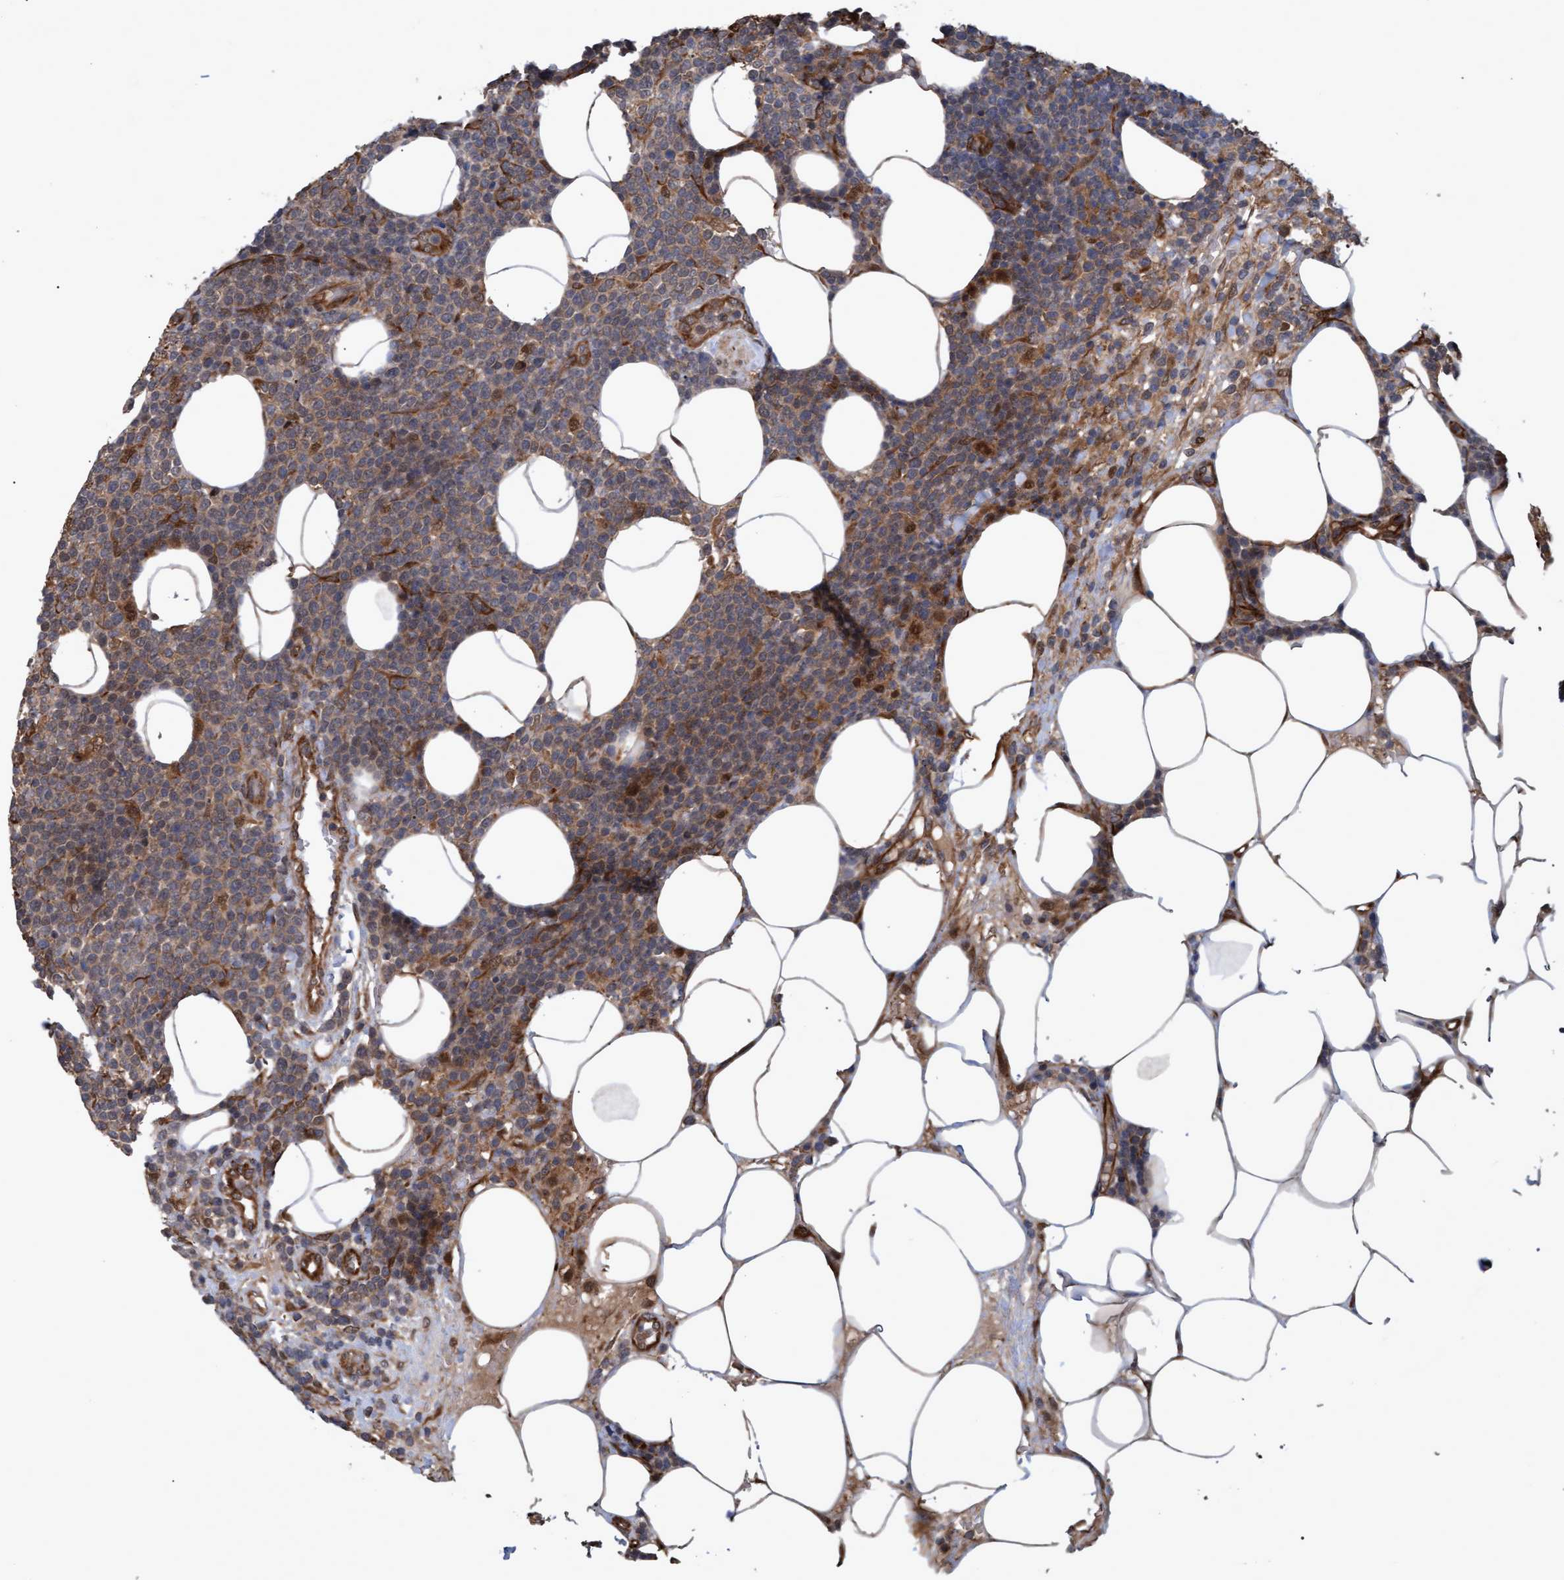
{"staining": {"intensity": "moderate", "quantity": ">75%", "location": "cytoplasmic/membranous"}, "tissue": "lymphoma", "cell_type": "Tumor cells", "image_type": "cancer", "snomed": [{"axis": "morphology", "description": "Malignant lymphoma, non-Hodgkin's type, High grade"}, {"axis": "topography", "description": "Lymph node"}], "caption": "IHC of malignant lymphoma, non-Hodgkin's type (high-grade) reveals medium levels of moderate cytoplasmic/membranous staining in approximately >75% of tumor cells. IHC stains the protein in brown and the nuclei are stained blue.", "gene": "PSMB6", "patient": {"sex": "male", "age": 61}}